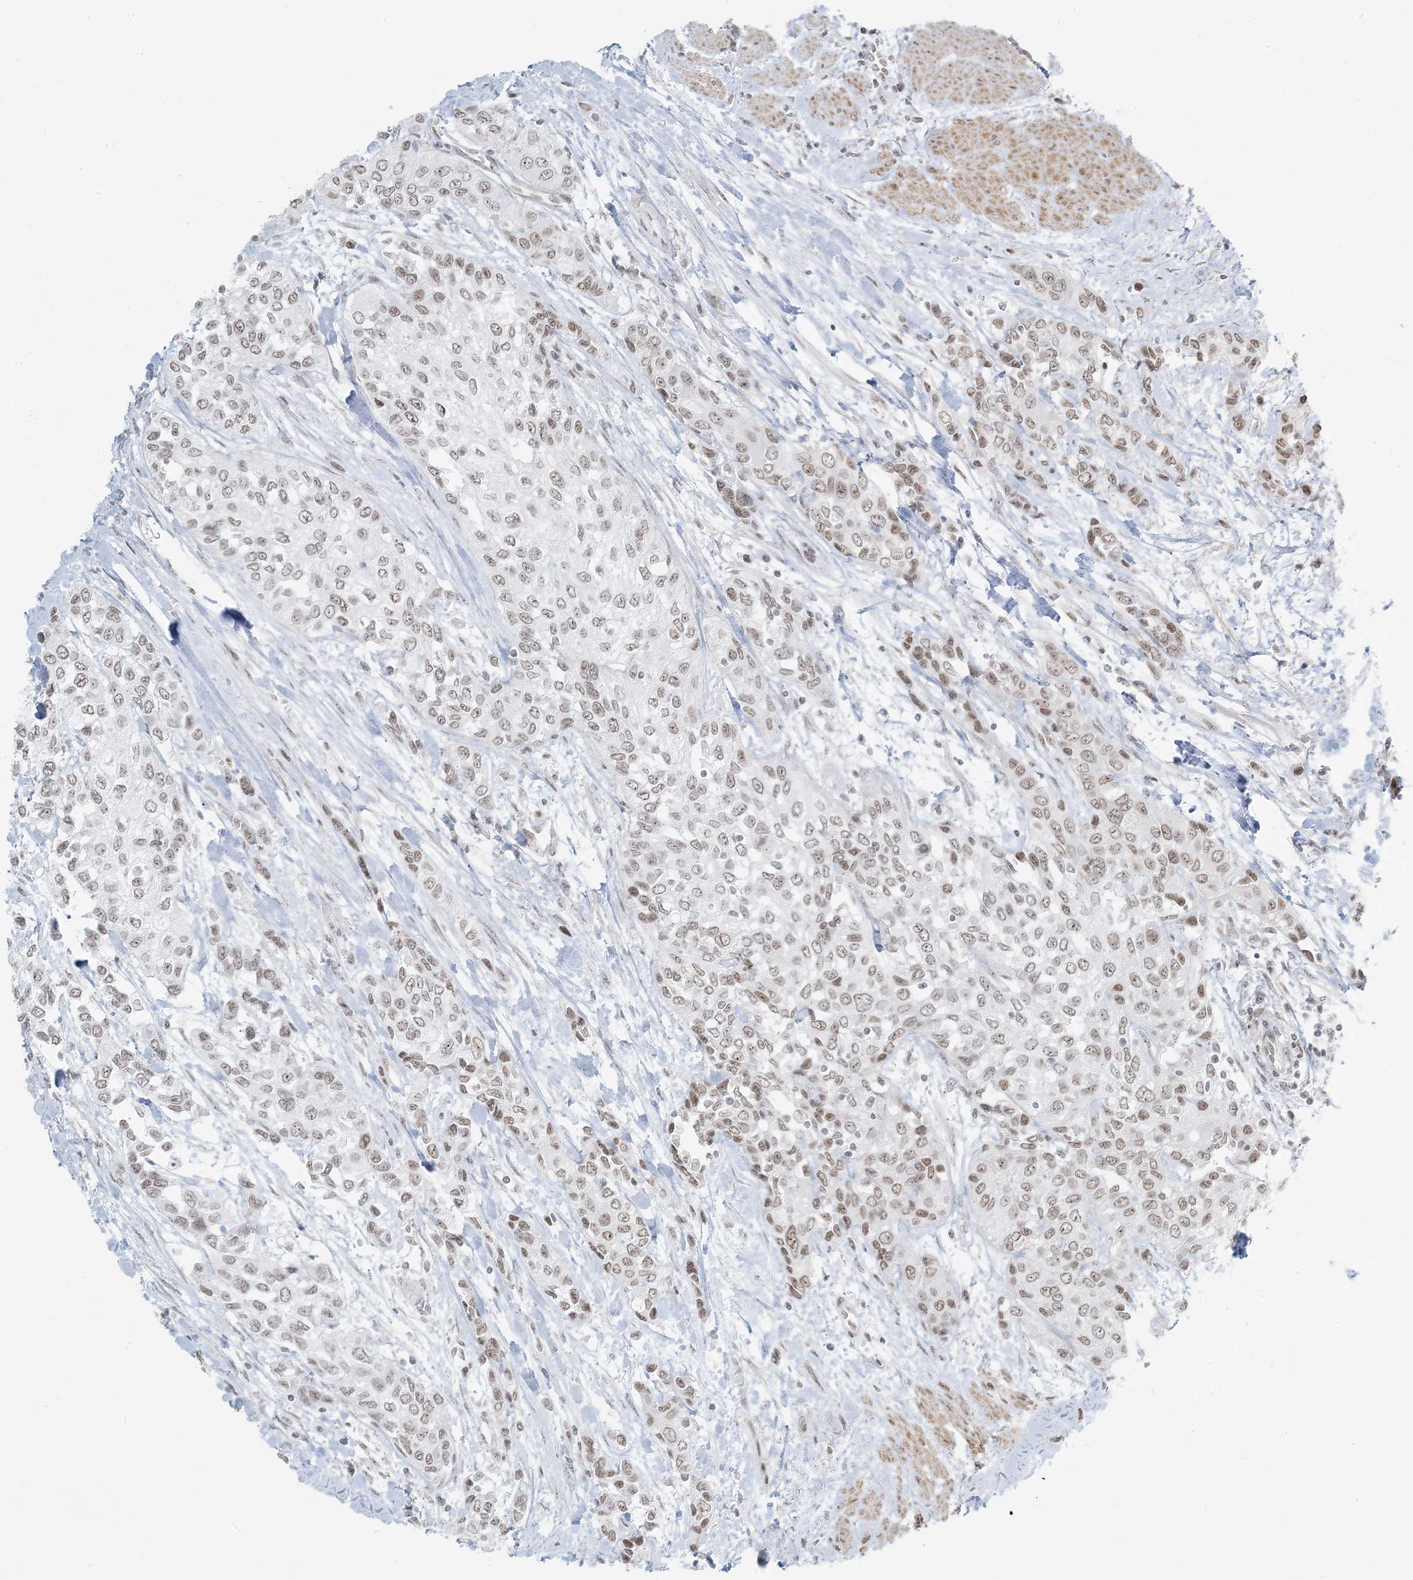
{"staining": {"intensity": "moderate", "quantity": "25%-75%", "location": "nuclear"}, "tissue": "urothelial cancer", "cell_type": "Tumor cells", "image_type": "cancer", "snomed": [{"axis": "morphology", "description": "Normal tissue, NOS"}, {"axis": "morphology", "description": "Urothelial carcinoma, High grade"}, {"axis": "topography", "description": "Vascular tissue"}, {"axis": "topography", "description": "Urinary bladder"}], "caption": "A brown stain labels moderate nuclear staining of a protein in high-grade urothelial carcinoma tumor cells.", "gene": "ZNF787", "patient": {"sex": "female", "age": 56}}